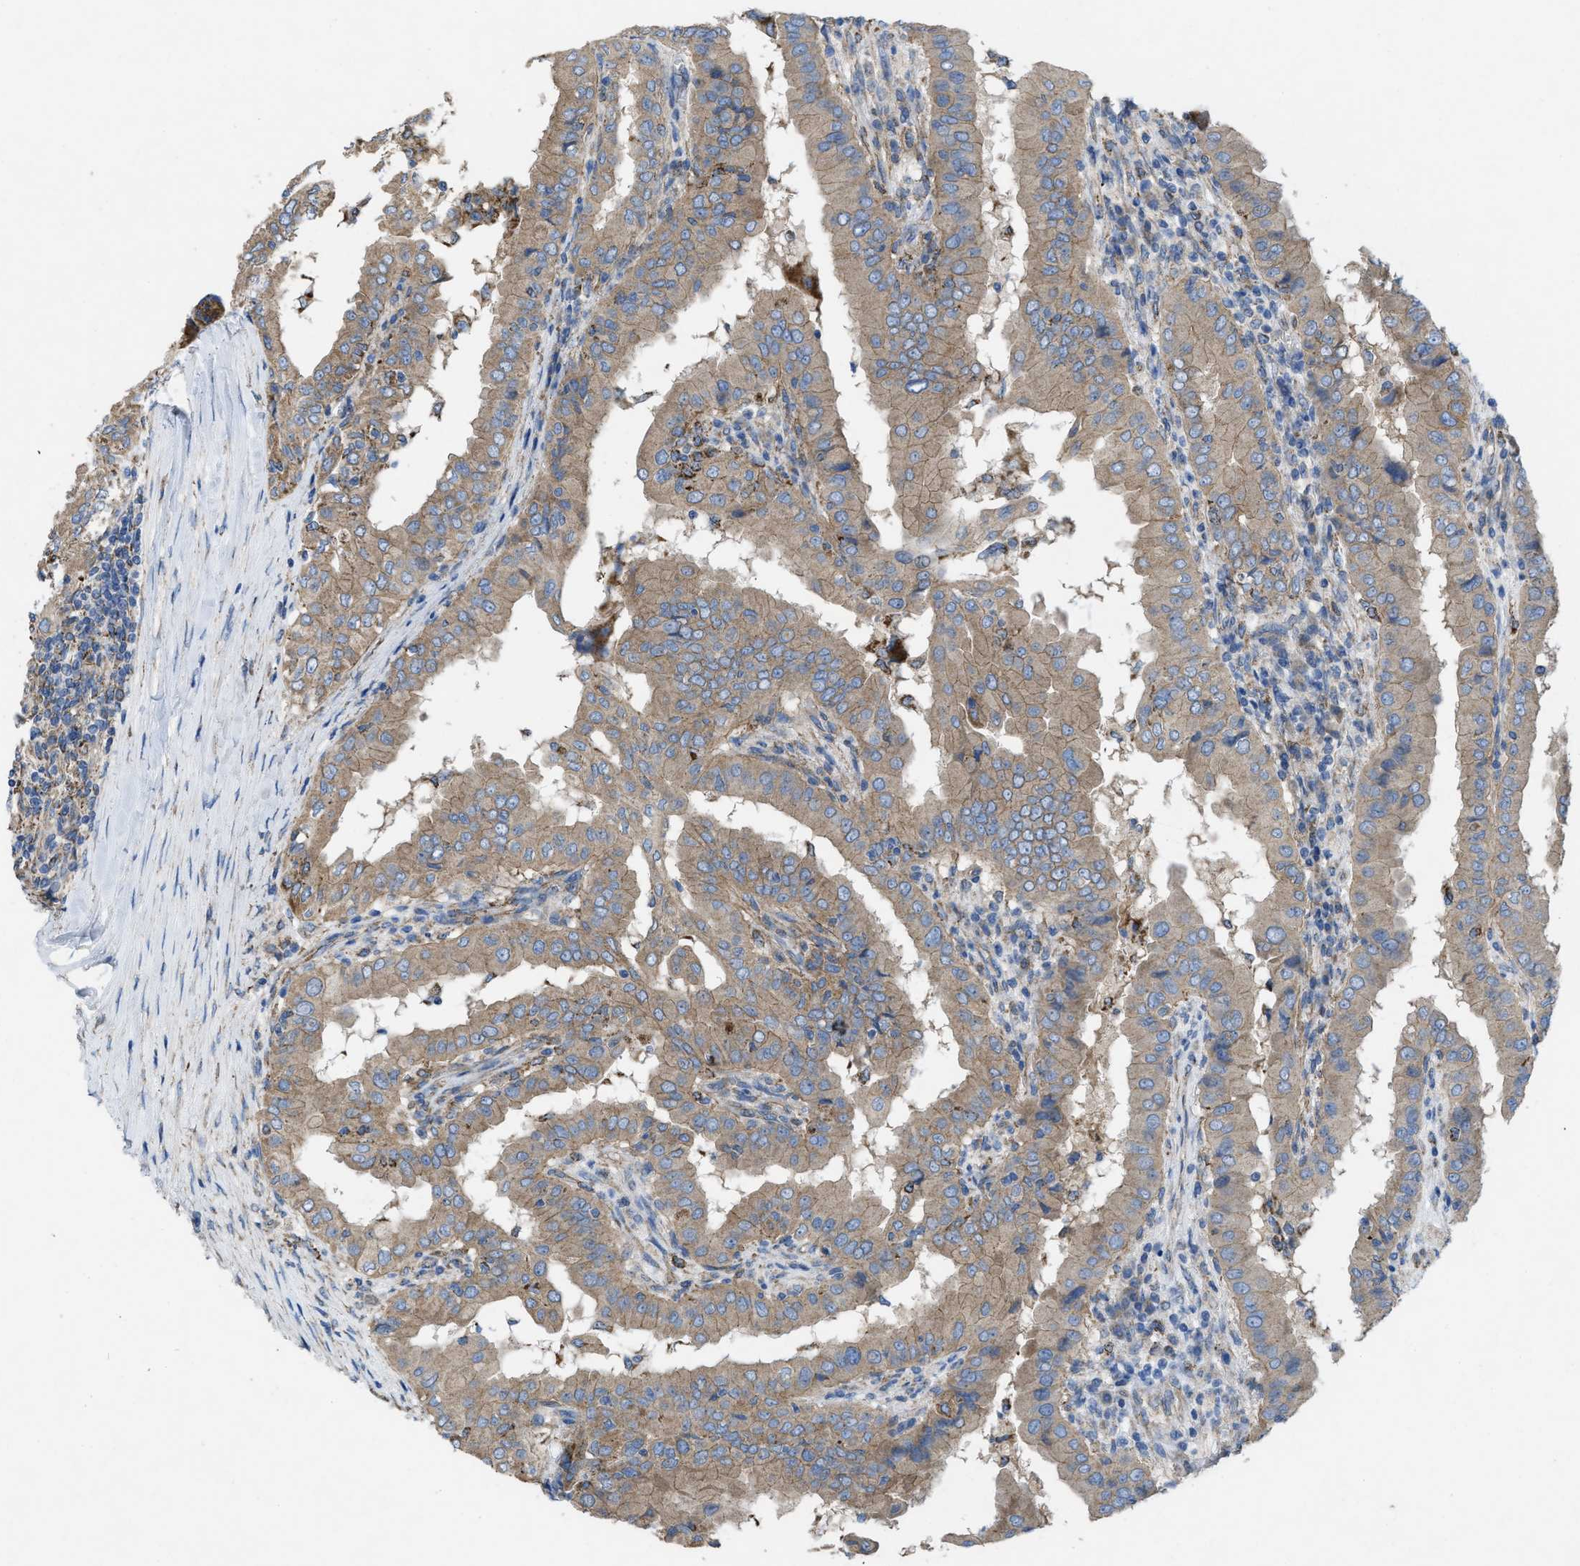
{"staining": {"intensity": "moderate", "quantity": ">75%", "location": "cytoplasmic/membranous"}, "tissue": "thyroid cancer", "cell_type": "Tumor cells", "image_type": "cancer", "snomed": [{"axis": "morphology", "description": "Papillary adenocarcinoma, NOS"}, {"axis": "topography", "description": "Thyroid gland"}], "caption": "Thyroid cancer (papillary adenocarcinoma) tissue demonstrates moderate cytoplasmic/membranous expression in approximately >75% of tumor cells", "gene": "DOLPP1", "patient": {"sex": "male", "age": 33}}